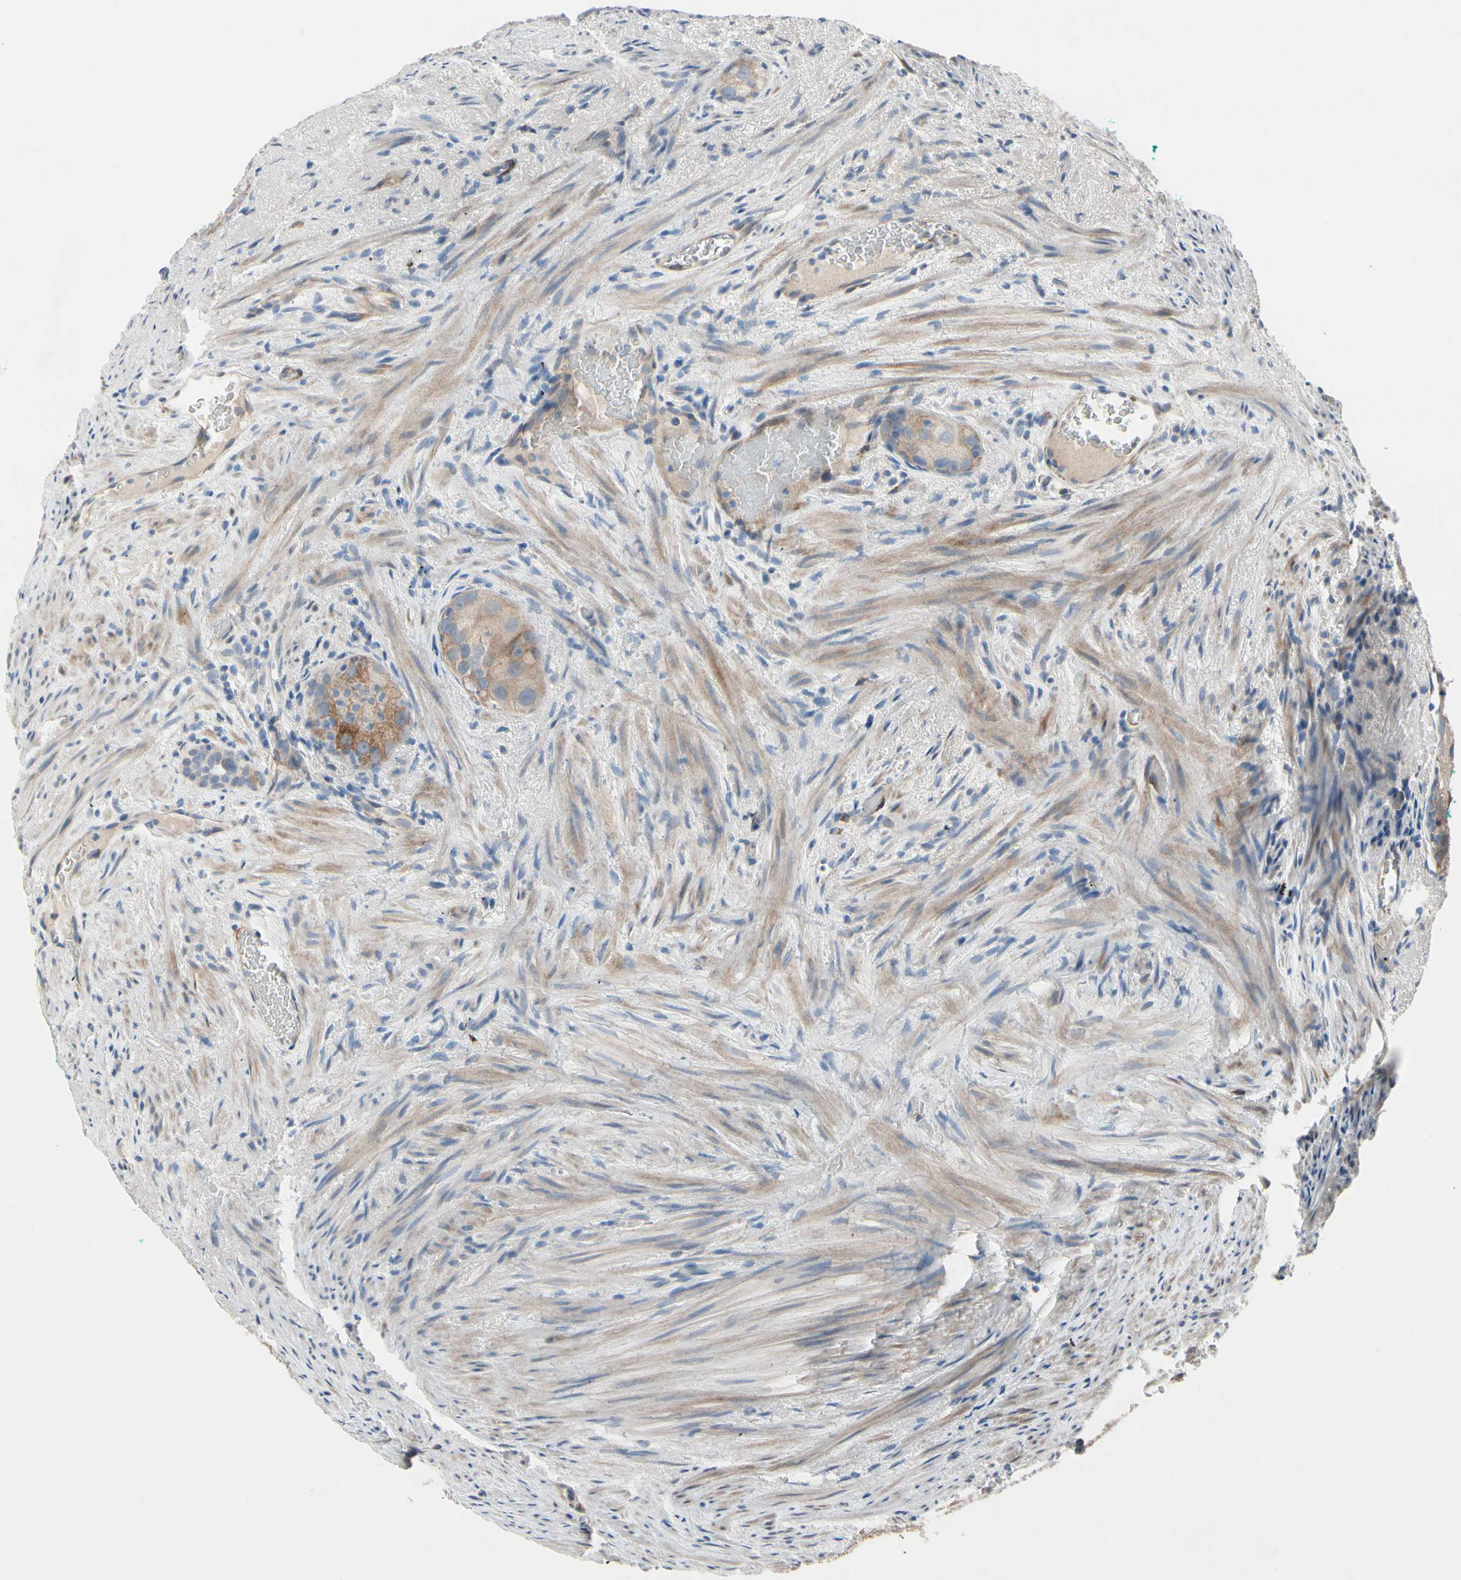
{"staining": {"intensity": "moderate", "quantity": "<25%", "location": "cytoplasmic/membranous"}, "tissue": "prostate cancer", "cell_type": "Tumor cells", "image_type": "cancer", "snomed": [{"axis": "morphology", "description": "Adenocarcinoma, High grade"}, {"axis": "topography", "description": "Prostate"}], "caption": "An immunohistochemistry (IHC) photomicrograph of neoplastic tissue is shown. Protein staining in brown shows moderate cytoplasmic/membranous positivity in prostate cancer (adenocarcinoma (high-grade)) within tumor cells. The staining was performed using DAB (3,3'-diaminobenzidine), with brown indicating positive protein expression. Nuclei are stained blue with hematoxylin.", "gene": "MAP2", "patient": {"sex": "male", "age": 66}}